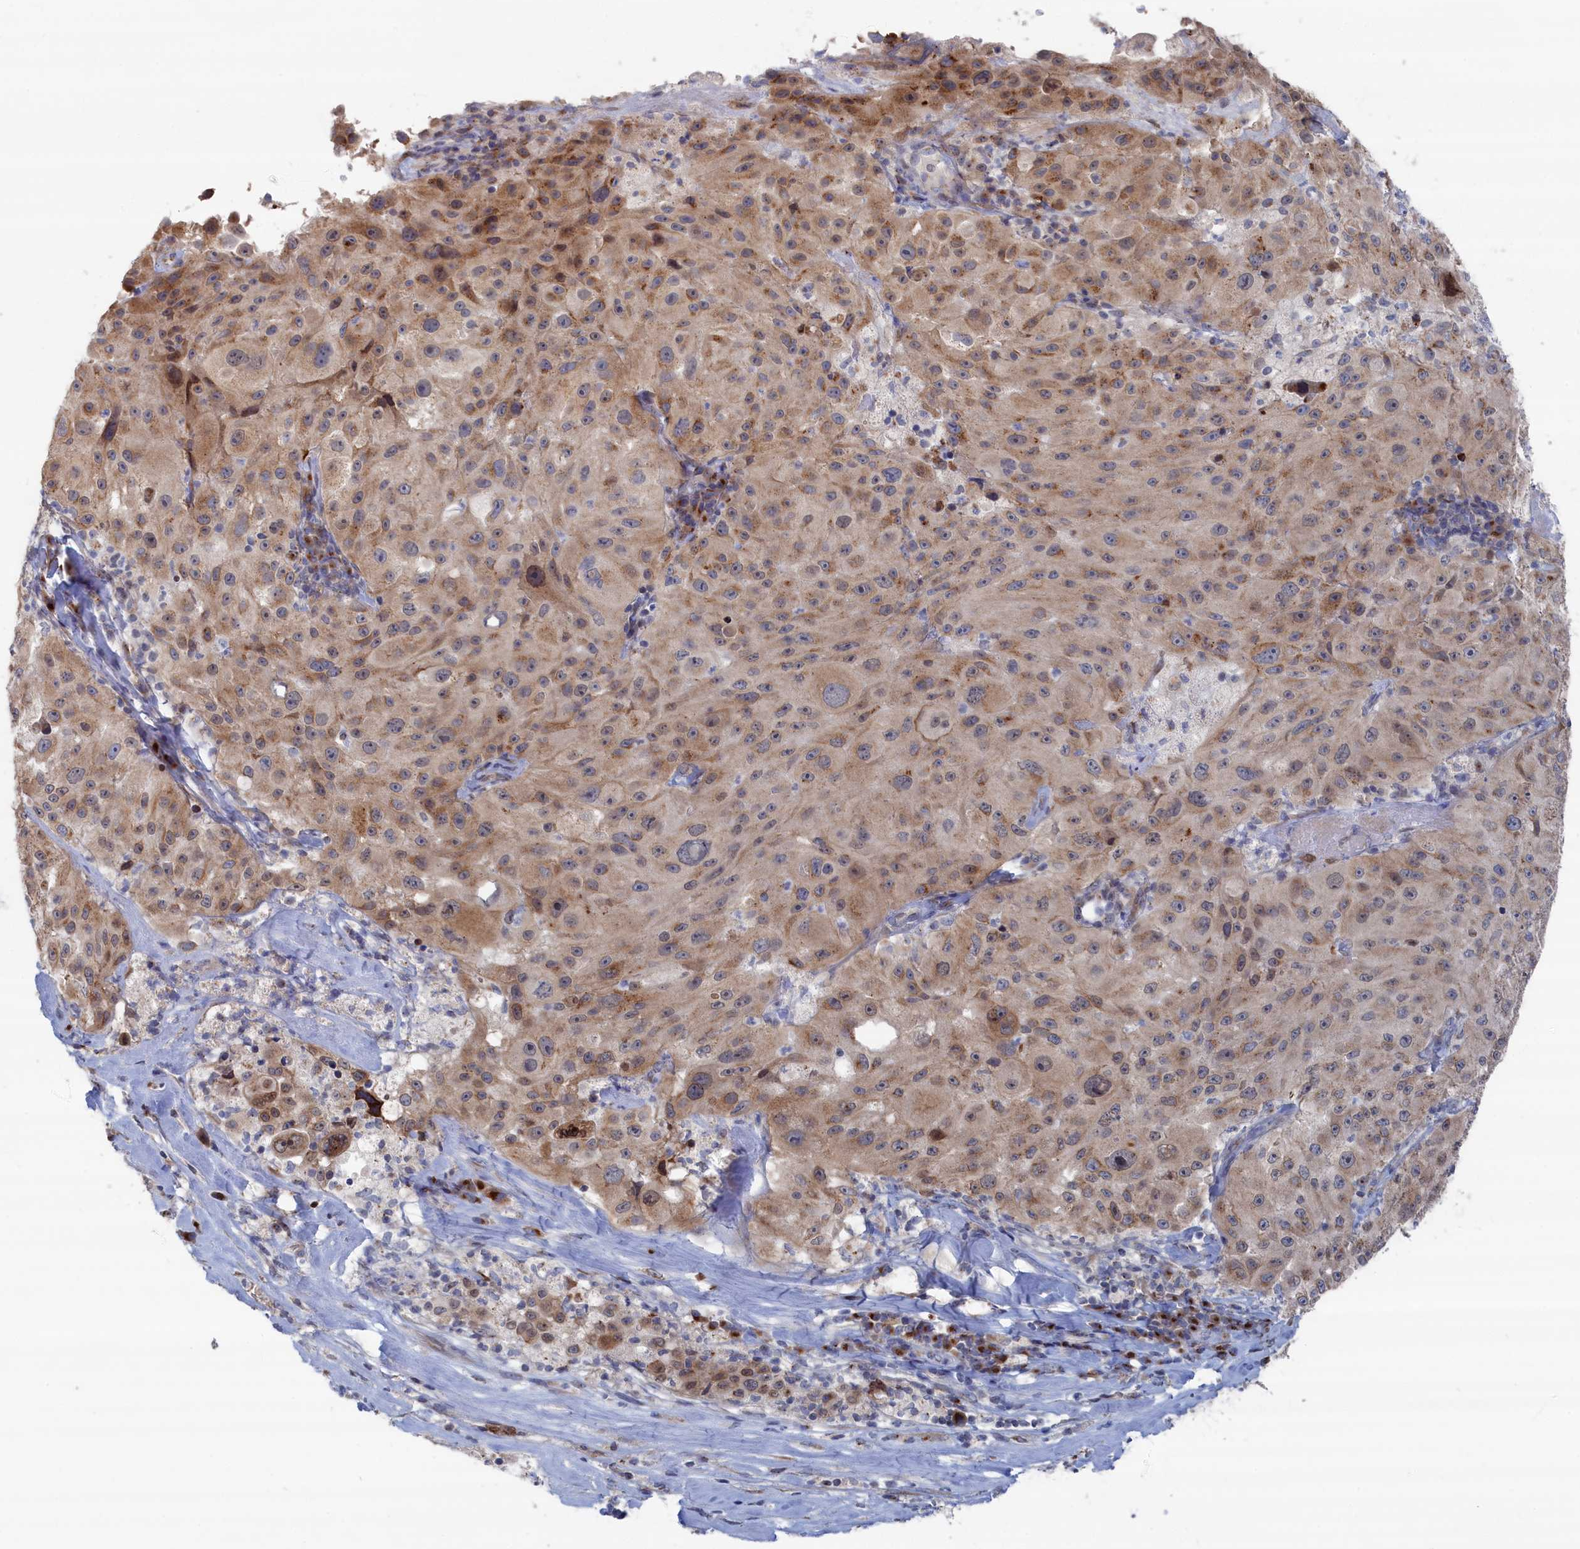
{"staining": {"intensity": "moderate", "quantity": ">75%", "location": "cytoplasmic/membranous"}, "tissue": "melanoma", "cell_type": "Tumor cells", "image_type": "cancer", "snomed": [{"axis": "morphology", "description": "Malignant melanoma, Metastatic site"}, {"axis": "topography", "description": "Lymph node"}], "caption": "Malignant melanoma (metastatic site) stained for a protein reveals moderate cytoplasmic/membranous positivity in tumor cells.", "gene": "IRX1", "patient": {"sex": "male", "age": 62}}